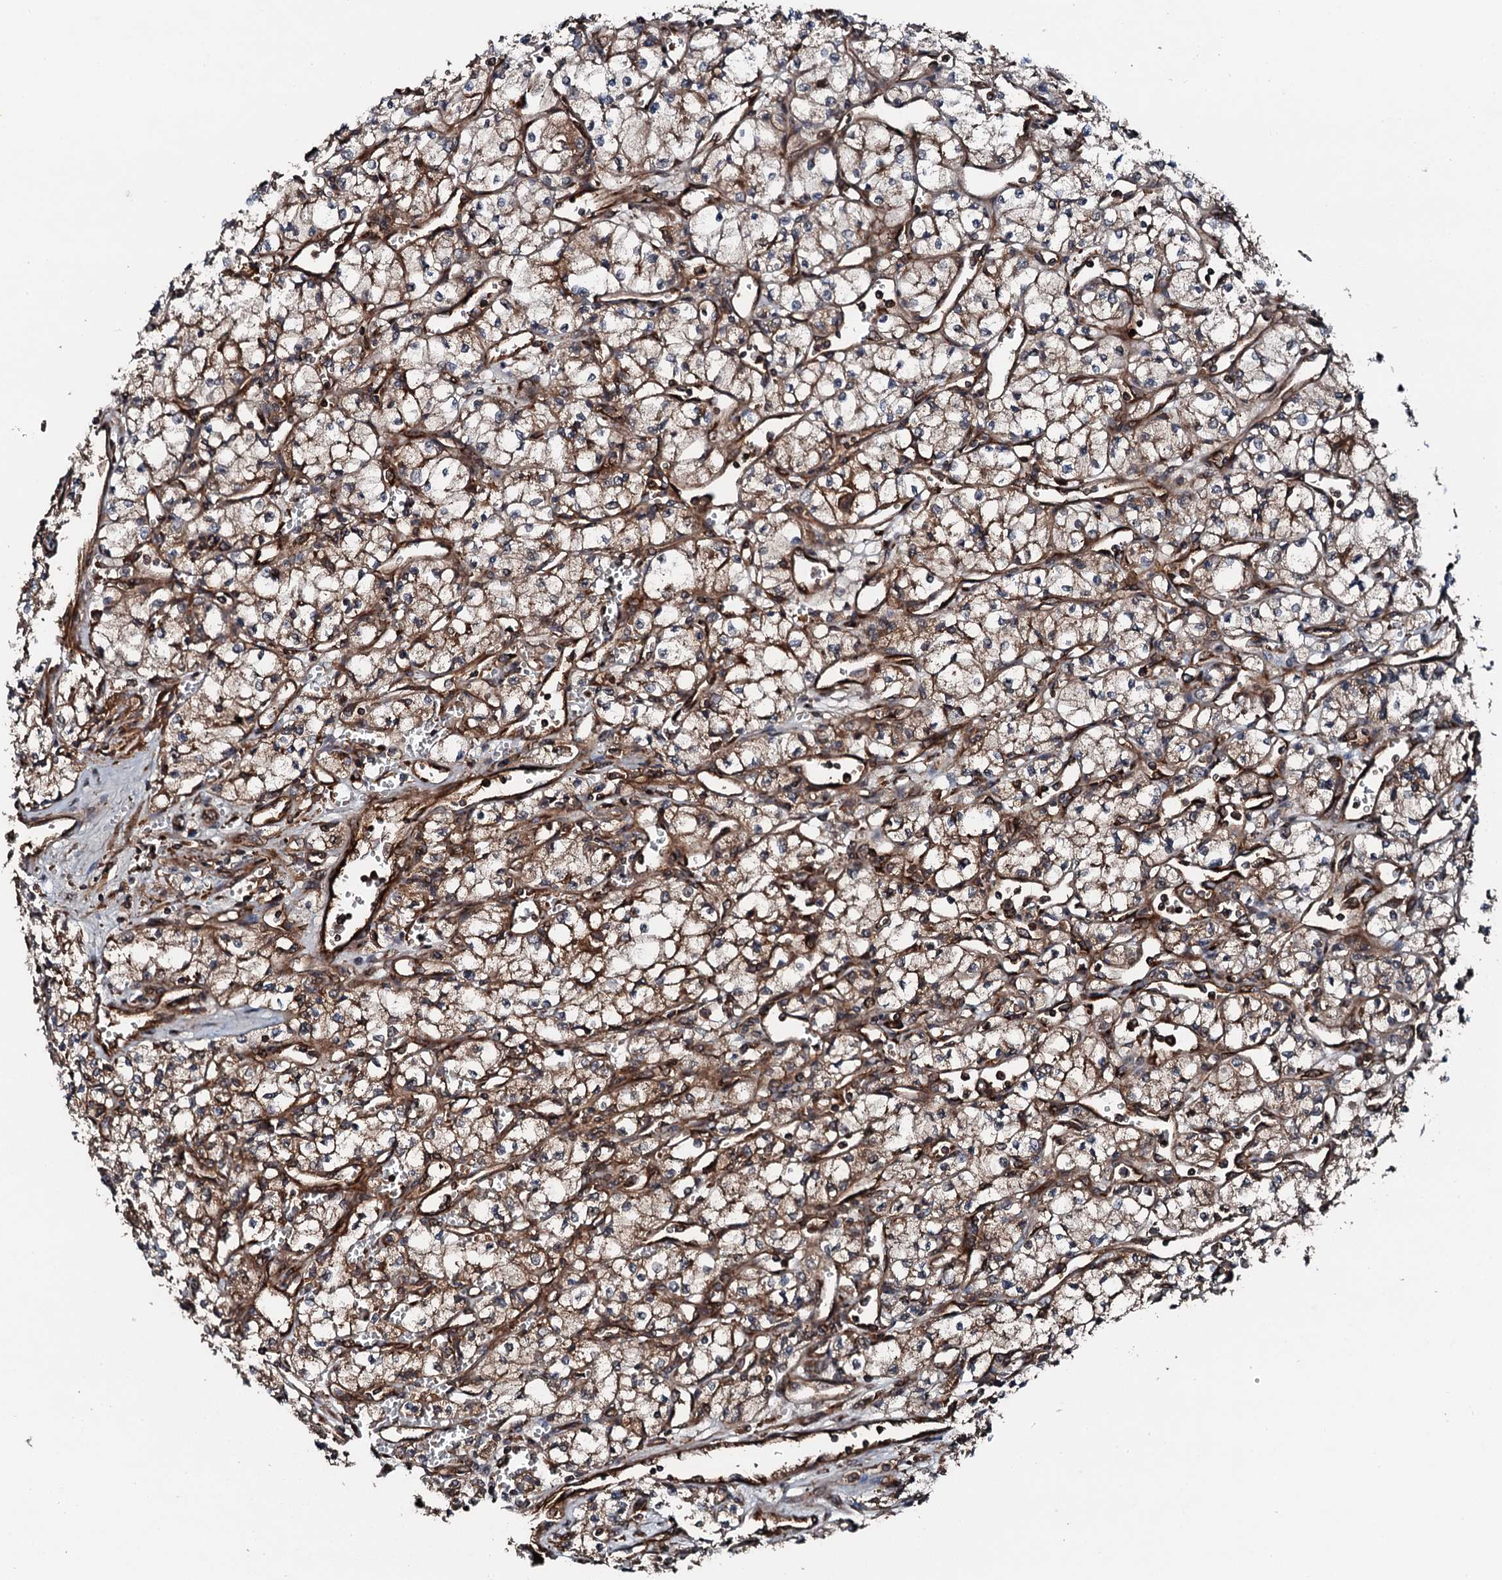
{"staining": {"intensity": "moderate", "quantity": ">75%", "location": "cytoplasmic/membranous"}, "tissue": "renal cancer", "cell_type": "Tumor cells", "image_type": "cancer", "snomed": [{"axis": "morphology", "description": "Adenocarcinoma, NOS"}, {"axis": "topography", "description": "Kidney"}], "caption": "Protein staining of renal adenocarcinoma tissue demonstrates moderate cytoplasmic/membranous expression in about >75% of tumor cells.", "gene": "FLYWCH1", "patient": {"sex": "male", "age": 59}}